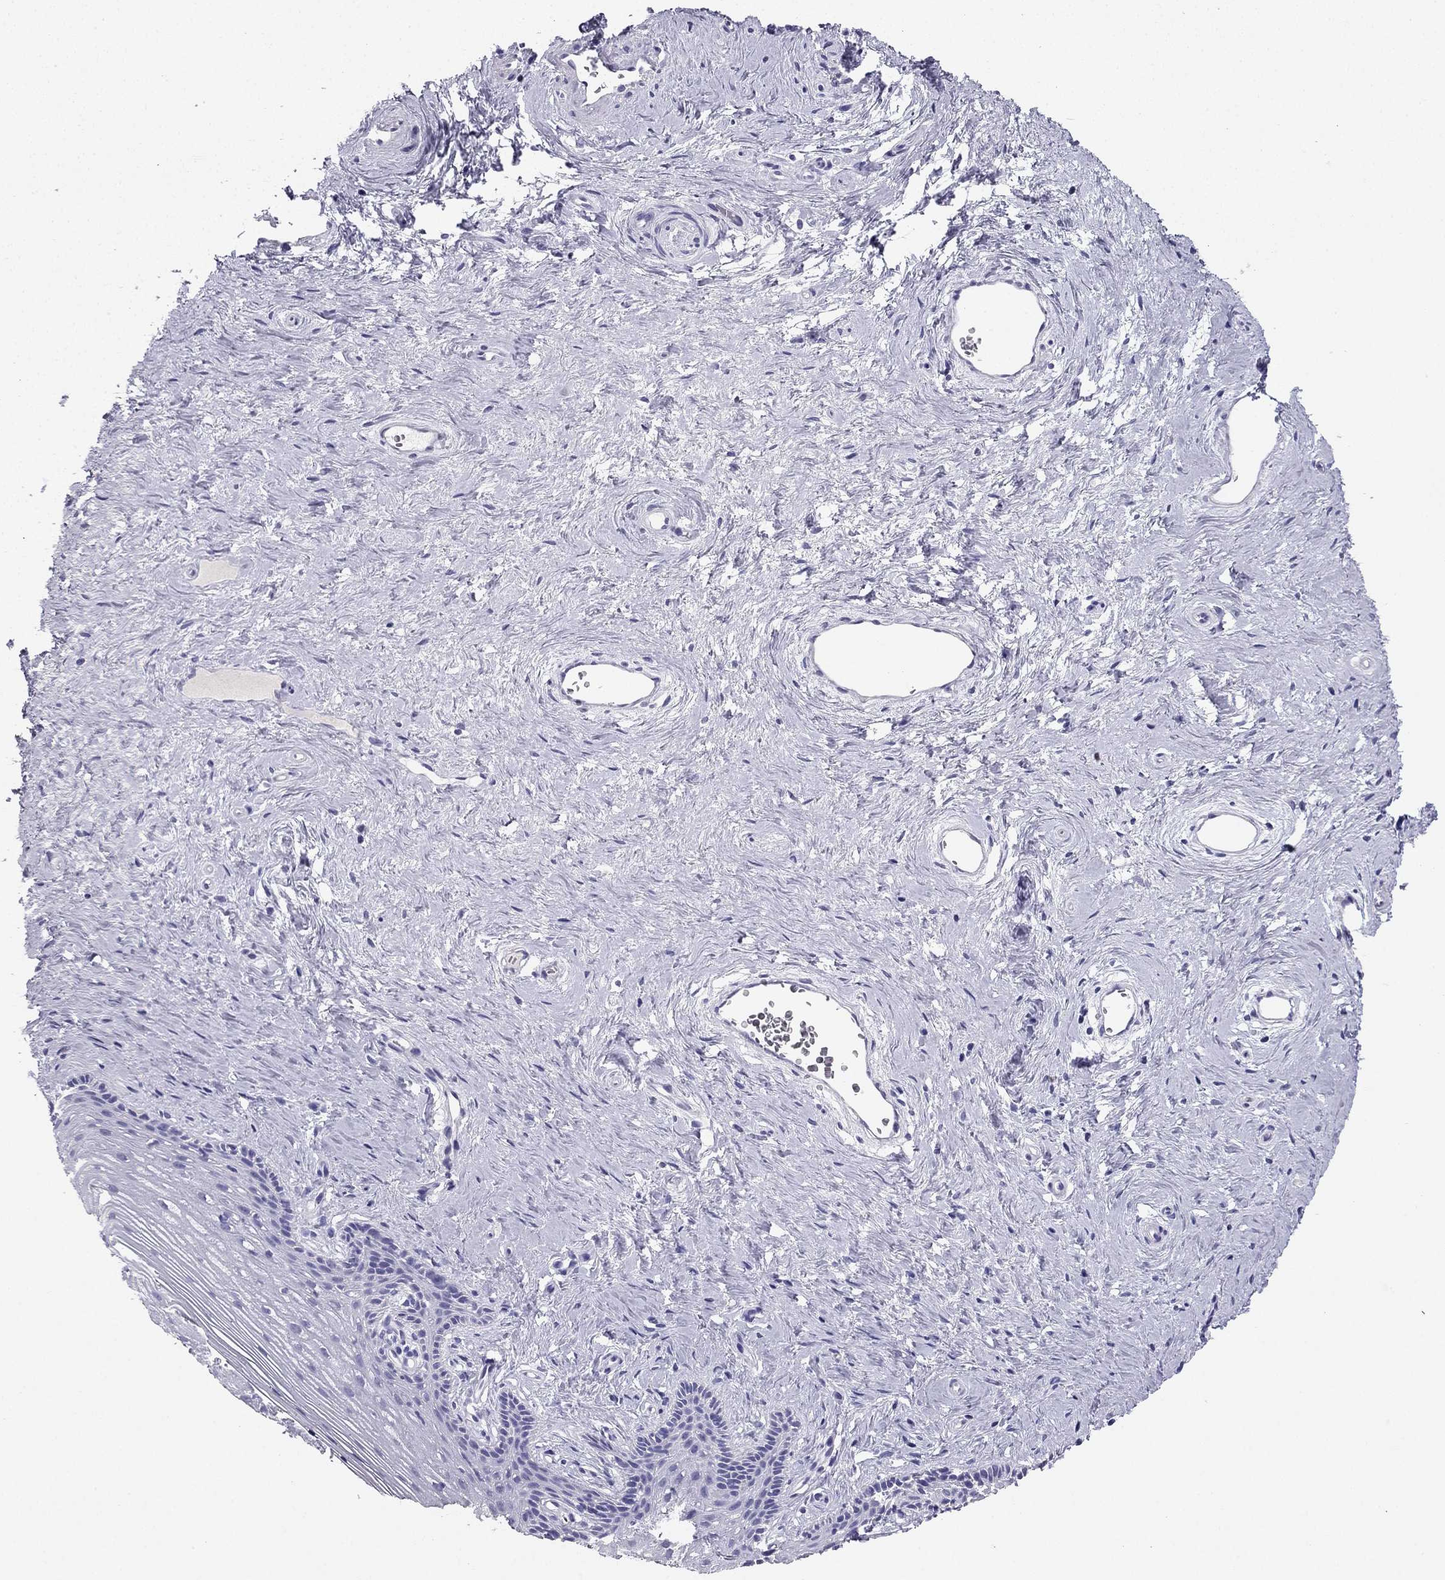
{"staining": {"intensity": "negative", "quantity": "none", "location": "none"}, "tissue": "vagina", "cell_type": "Squamous epithelial cells", "image_type": "normal", "snomed": [{"axis": "morphology", "description": "Normal tissue, NOS"}, {"axis": "topography", "description": "Vagina"}], "caption": "Photomicrograph shows no significant protein positivity in squamous epithelial cells of benign vagina.", "gene": "NPTX1", "patient": {"sex": "female", "age": 45}}